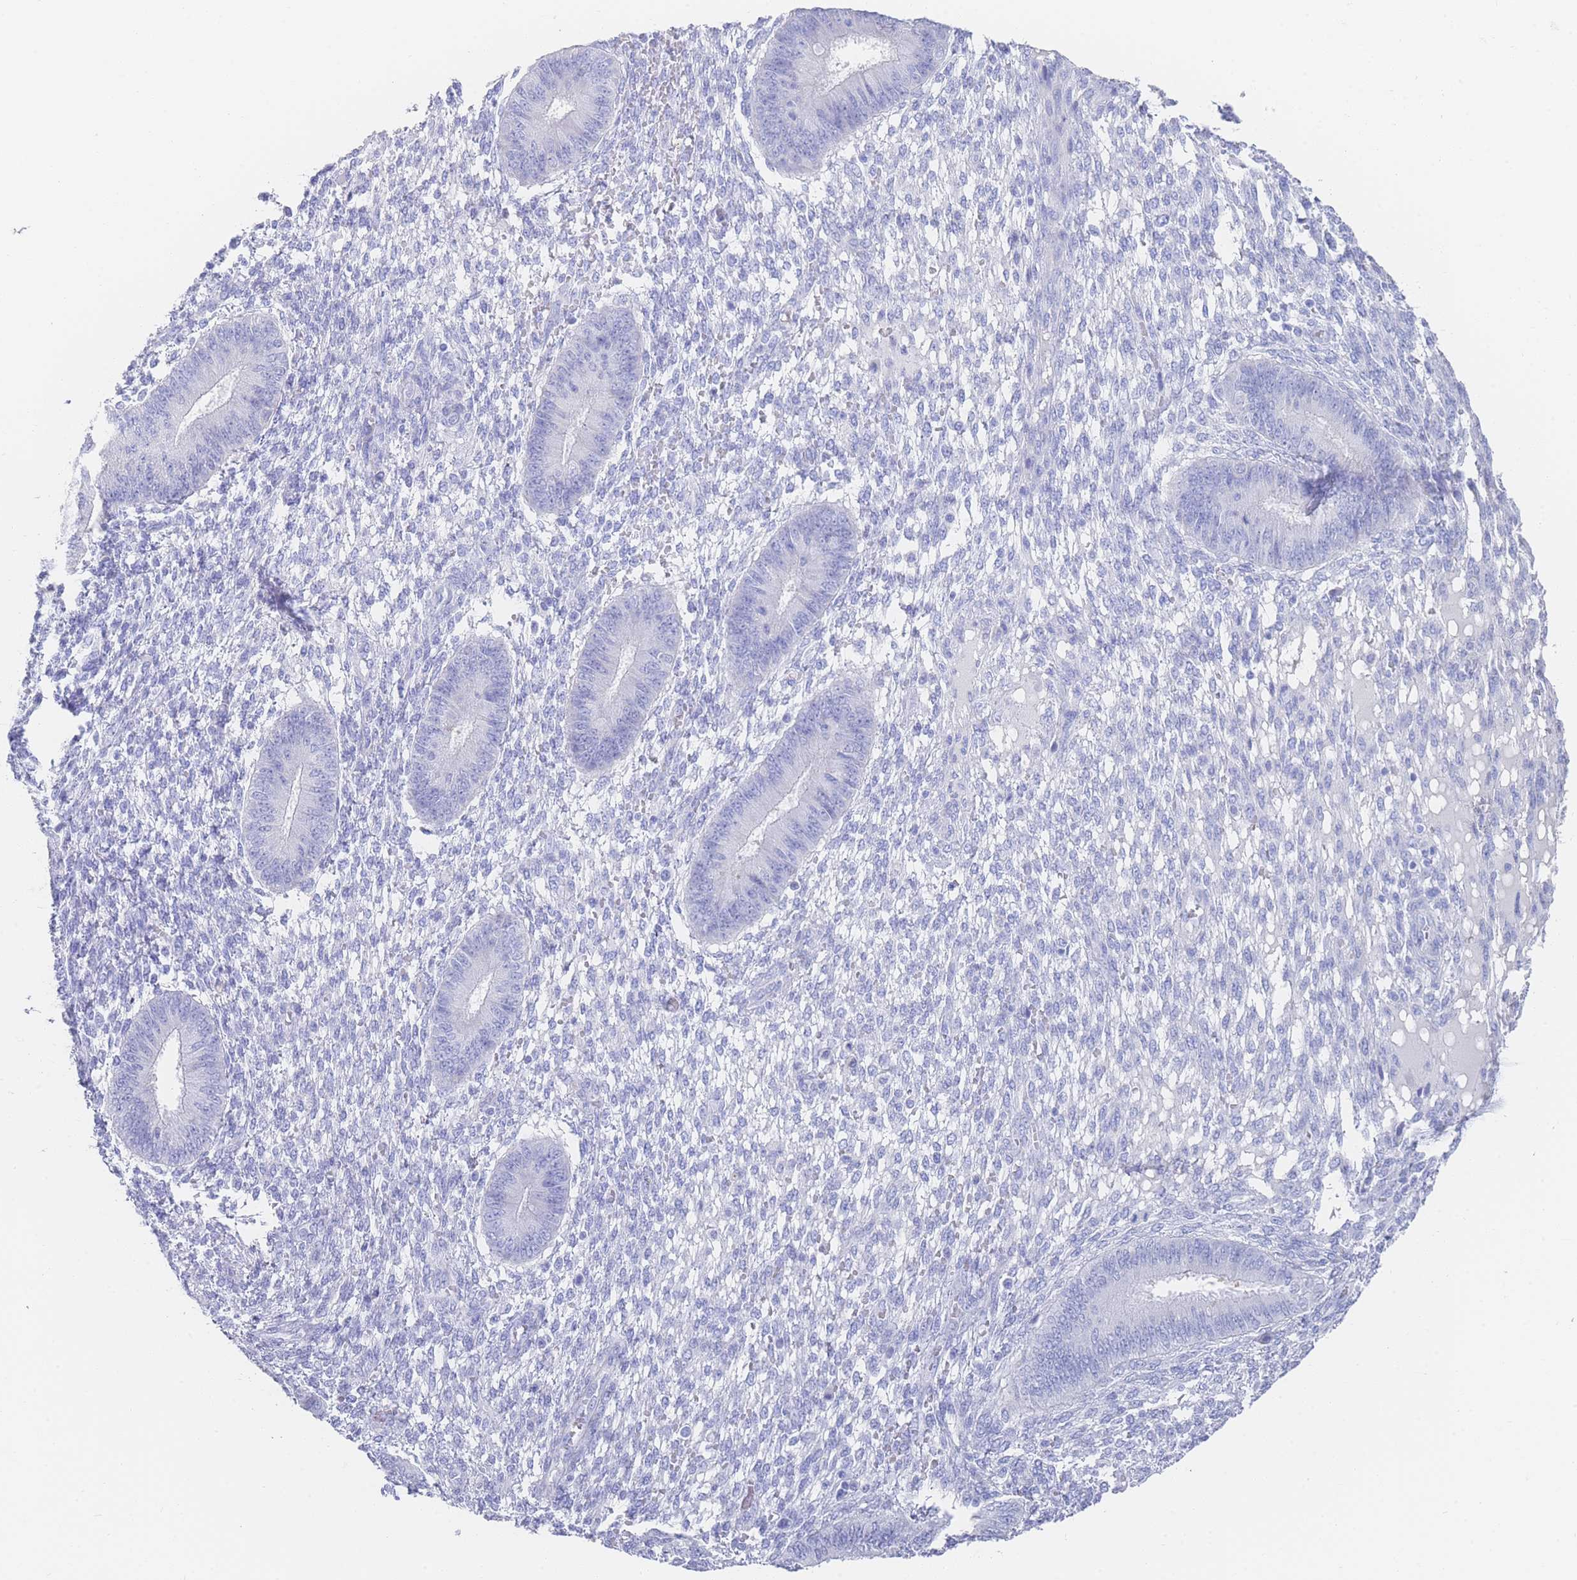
{"staining": {"intensity": "negative", "quantity": "none", "location": "none"}, "tissue": "endometrium", "cell_type": "Cells in endometrial stroma", "image_type": "normal", "snomed": [{"axis": "morphology", "description": "Normal tissue, NOS"}, {"axis": "topography", "description": "Endometrium"}], "caption": "DAB immunohistochemical staining of benign endometrium shows no significant staining in cells in endometrial stroma. The staining is performed using DAB (3,3'-diaminobenzidine) brown chromogen with nuclei counter-stained in using hematoxylin.", "gene": "LRRC37A2", "patient": {"sex": "female", "age": 49}}